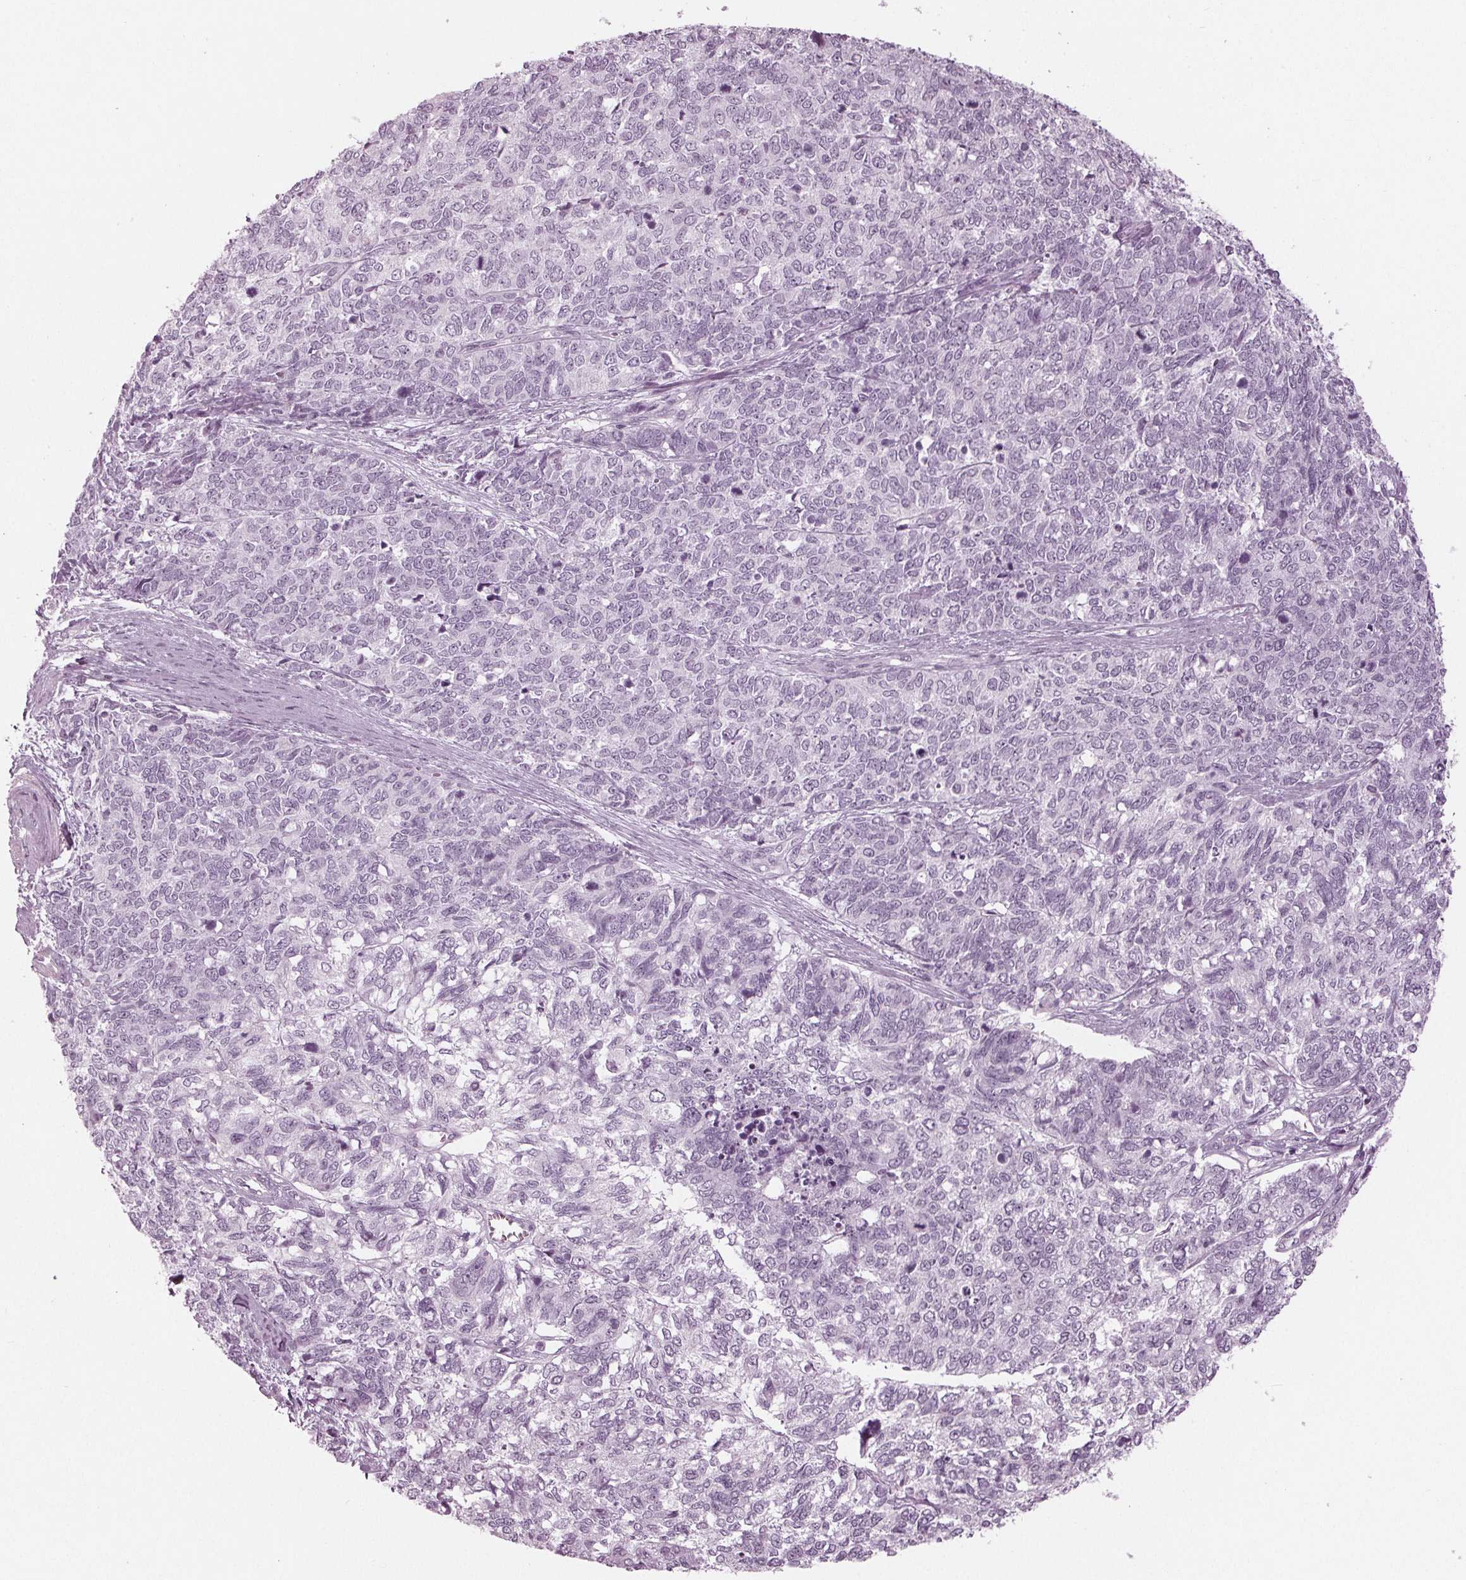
{"staining": {"intensity": "negative", "quantity": "none", "location": "none"}, "tissue": "cervical cancer", "cell_type": "Tumor cells", "image_type": "cancer", "snomed": [{"axis": "morphology", "description": "Adenocarcinoma, NOS"}, {"axis": "topography", "description": "Cervix"}], "caption": "The immunohistochemistry image has no significant positivity in tumor cells of cervical adenocarcinoma tissue.", "gene": "KRT28", "patient": {"sex": "female", "age": 63}}